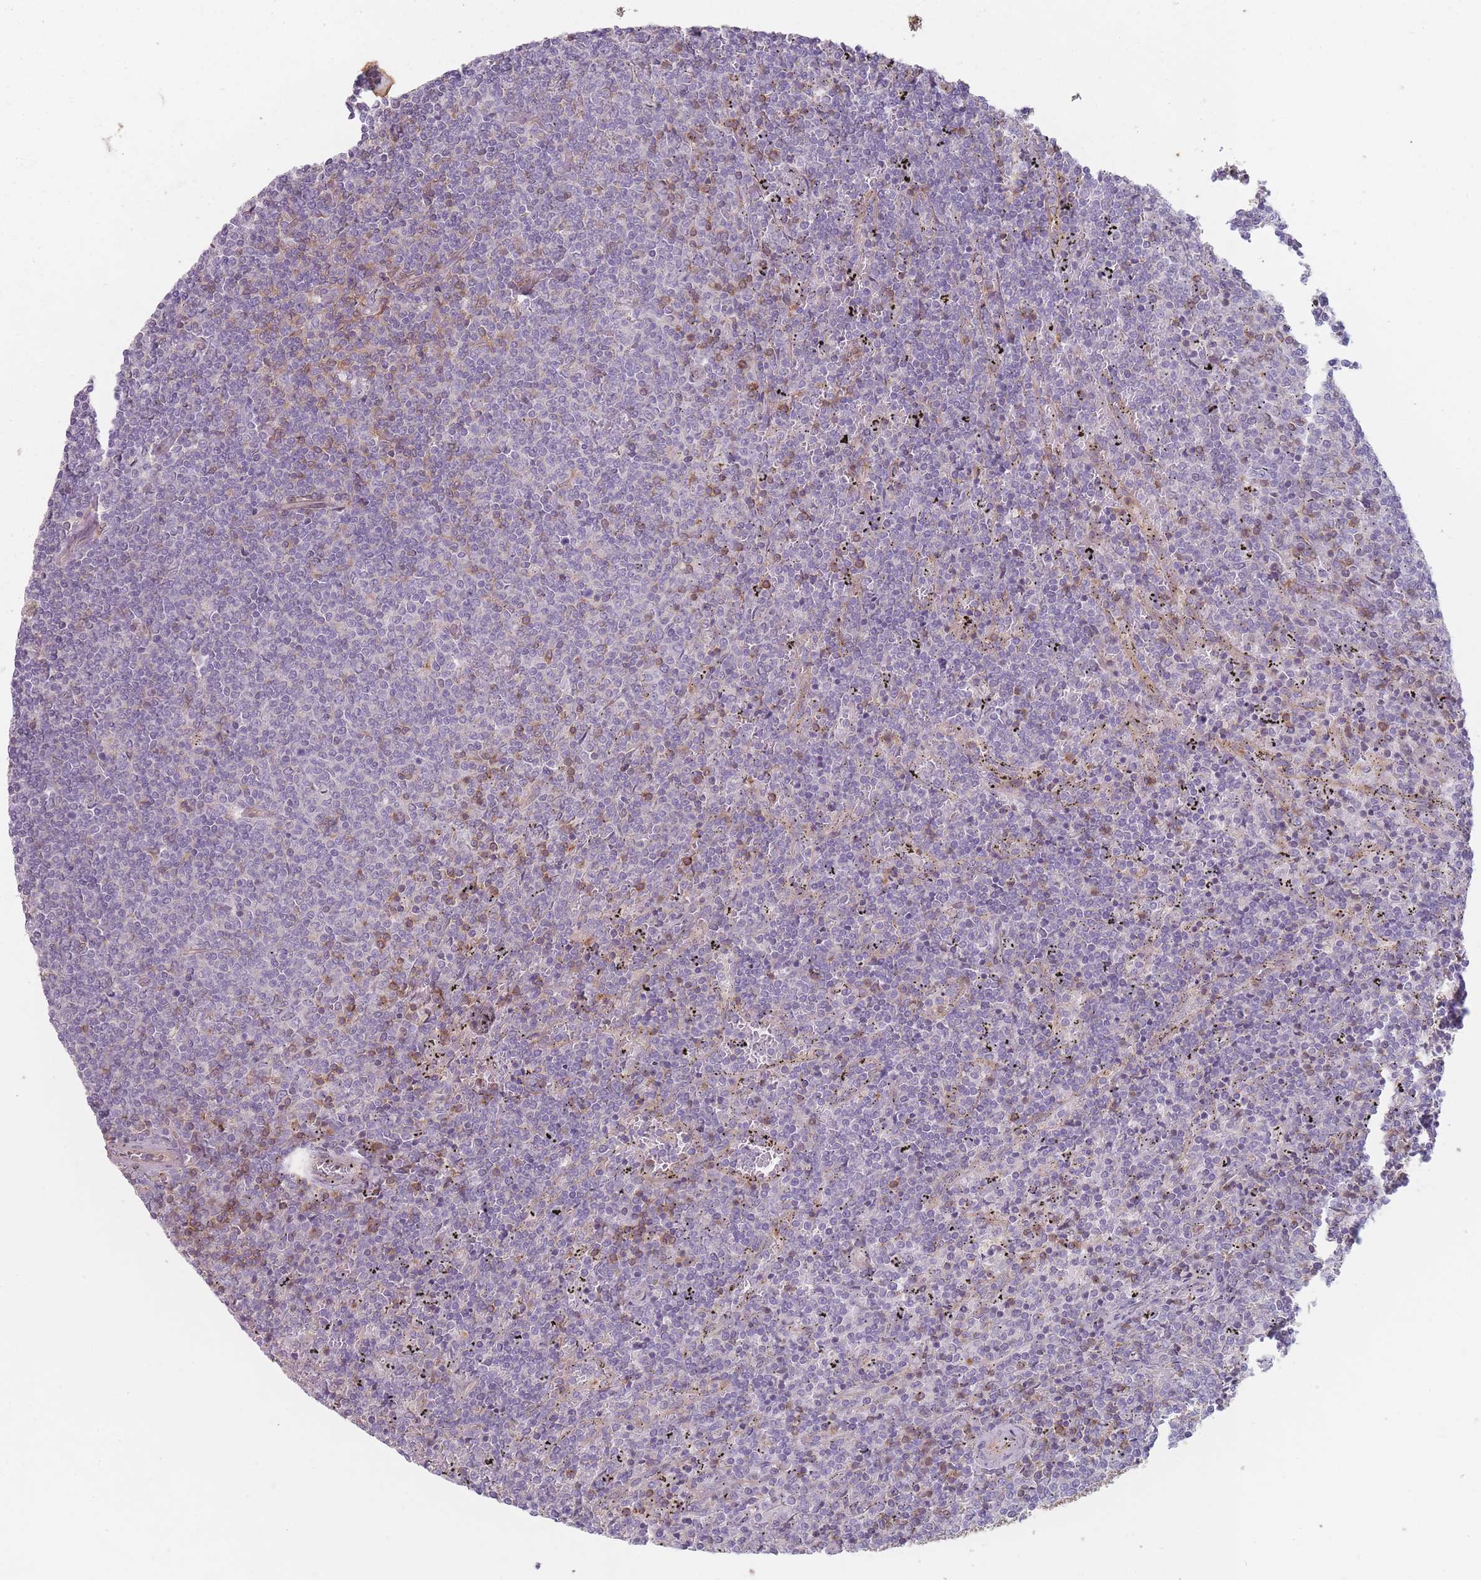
{"staining": {"intensity": "negative", "quantity": "none", "location": "none"}, "tissue": "lymphoma", "cell_type": "Tumor cells", "image_type": "cancer", "snomed": [{"axis": "morphology", "description": "Malignant lymphoma, non-Hodgkin's type, Low grade"}, {"axis": "topography", "description": "Spleen"}], "caption": "Tumor cells are negative for brown protein staining in malignant lymphoma, non-Hodgkin's type (low-grade).", "gene": "HSBP1L1", "patient": {"sex": "female", "age": 50}}